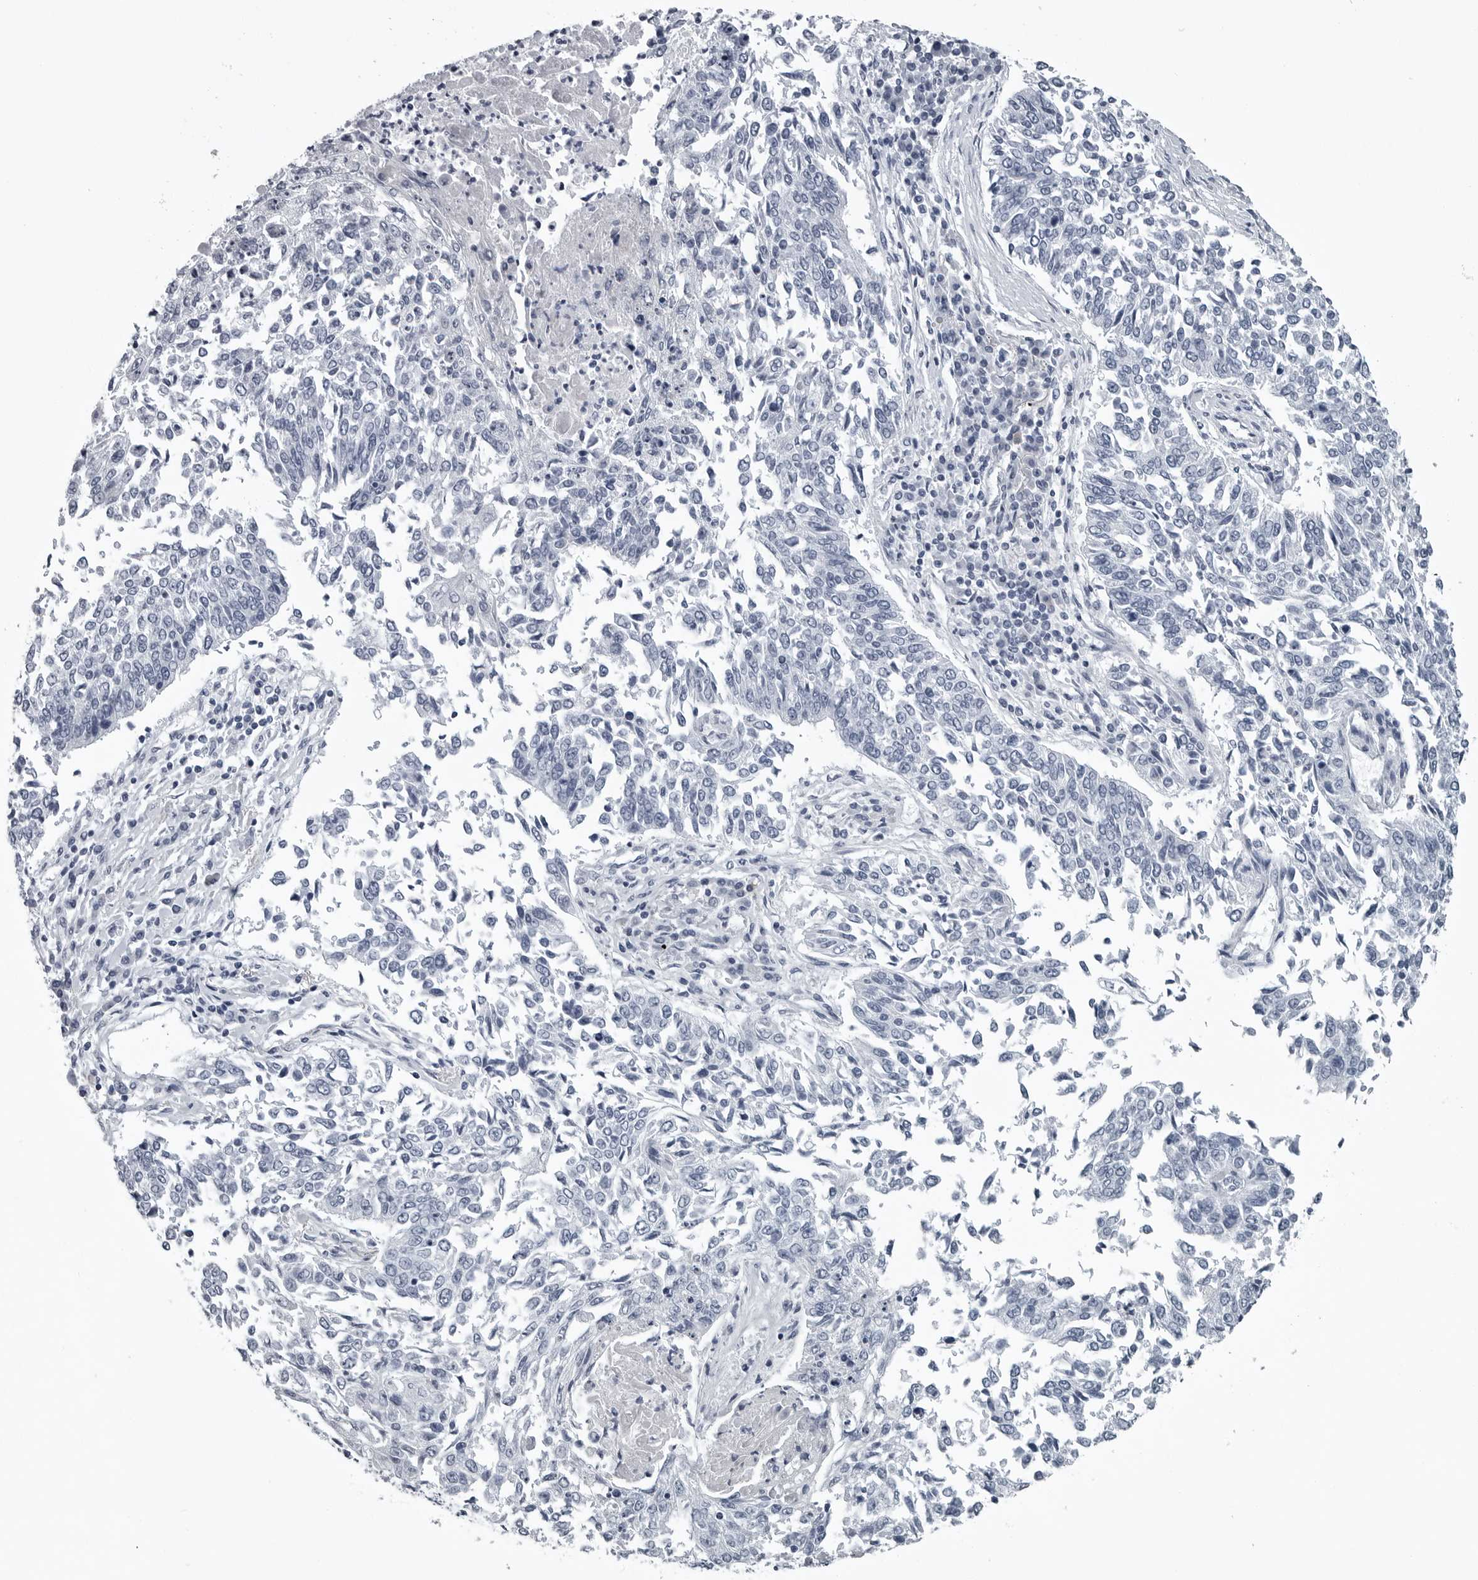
{"staining": {"intensity": "negative", "quantity": "none", "location": "none"}, "tissue": "lung cancer", "cell_type": "Tumor cells", "image_type": "cancer", "snomed": [{"axis": "morphology", "description": "Normal tissue, NOS"}, {"axis": "morphology", "description": "Squamous cell carcinoma, NOS"}, {"axis": "topography", "description": "Cartilage tissue"}, {"axis": "topography", "description": "Bronchus"}, {"axis": "topography", "description": "Lung"}, {"axis": "topography", "description": "Peripheral nerve tissue"}], "caption": "DAB (3,3'-diaminobenzidine) immunohistochemical staining of lung cancer demonstrates no significant staining in tumor cells.", "gene": "MYOC", "patient": {"sex": "female", "age": 49}}